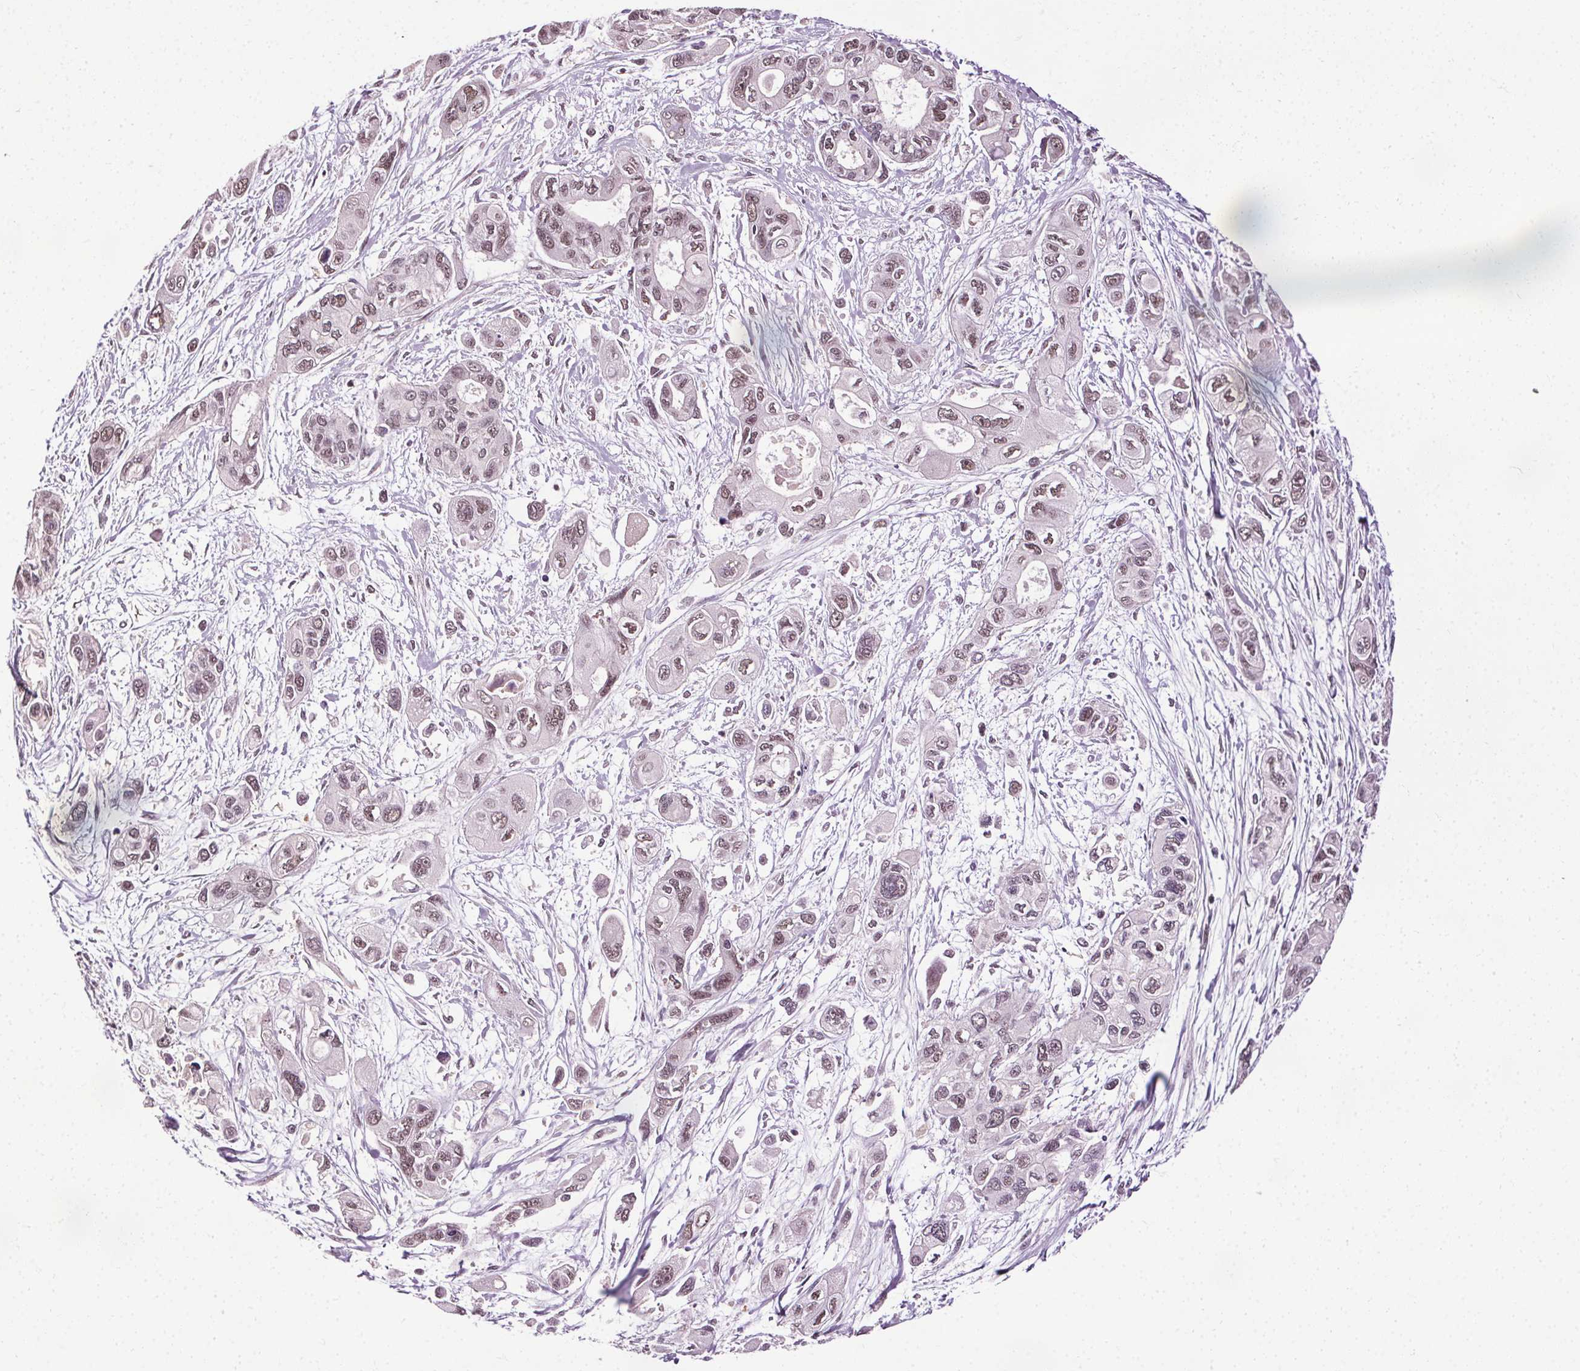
{"staining": {"intensity": "moderate", "quantity": ">75%", "location": "nuclear"}, "tissue": "pancreatic cancer", "cell_type": "Tumor cells", "image_type": "cancer", "snomed": [{"axis": "morphology", "description": "Adenocarcinoma, NOS"}, {"axis": "topography", "description": "Pancreas"}], "caption": "A high-resolution image shows immunohistochemistry (IHC) staining of pancreatic cancer, which demonstrates moderate nuclear positivity in approximately >75% of tumor cells. The protein of interest is shown in brown color, while the nuclei are stained blue.", "gene": "MED6", "patient": {"sex": "female", "age": 47}}